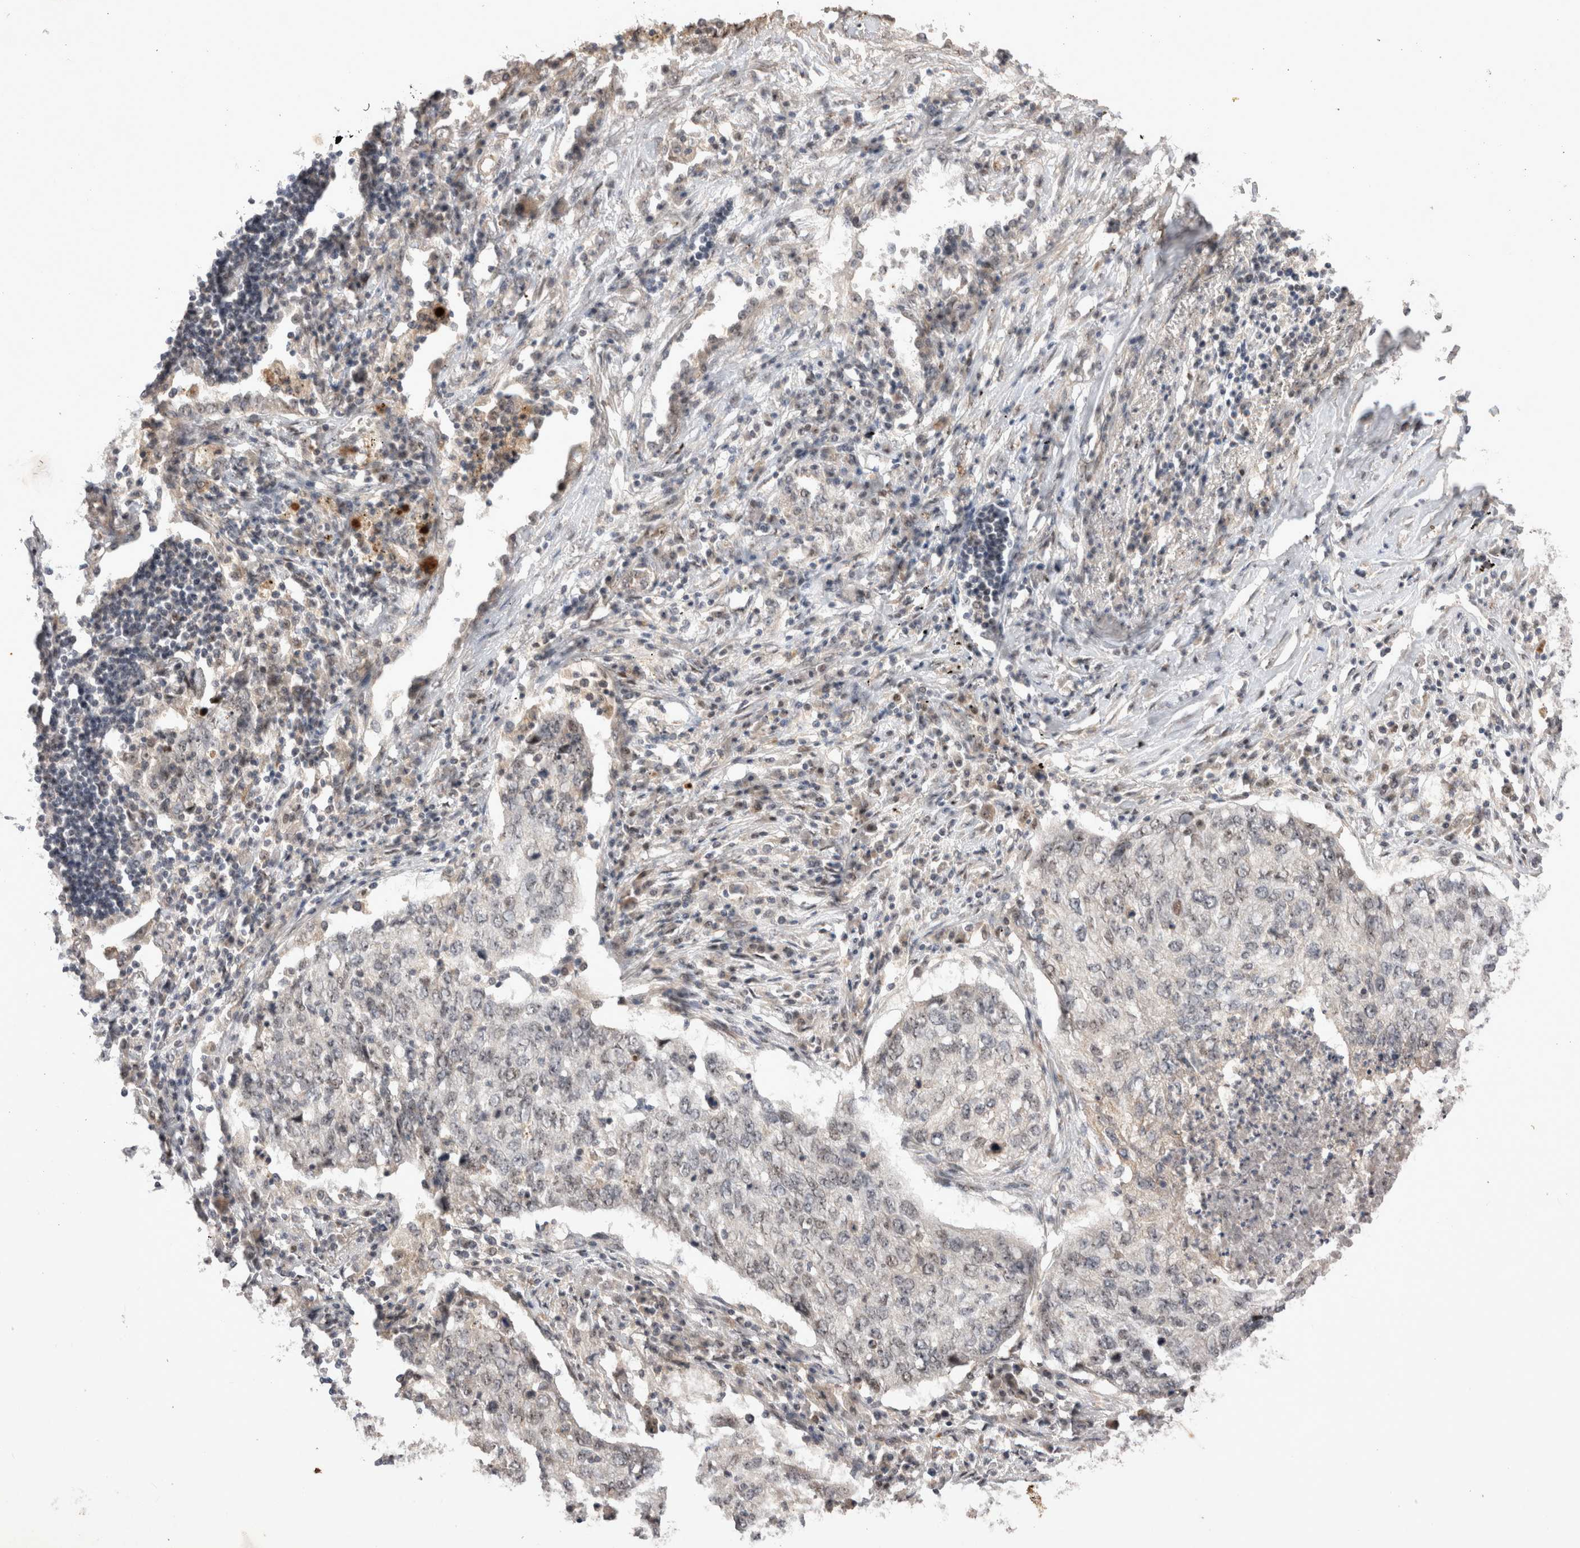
{"staining": {"intensity": "weak", "quantity": "<25%", "location": "nuclear"}, "tissue": "lung cancer", "cell_type": "Tumor cells", "image_type": "cancer", "snomed": [{"axis": "morphology", "description": "Squamous cell carcinoma, NOS"}, {"axis": "topography", "description": "Lung"}], "caption": "There is no significant expression in tumor cells of squamous cell carcinoma (lung). Brightfield microscopy of immunohistochemistry (IHC) stained with DAB (brown) and hematoxylin (blue), captured at high magnification.", "gene": "STK11", "patient": {"sex": "female", "age": 63}}